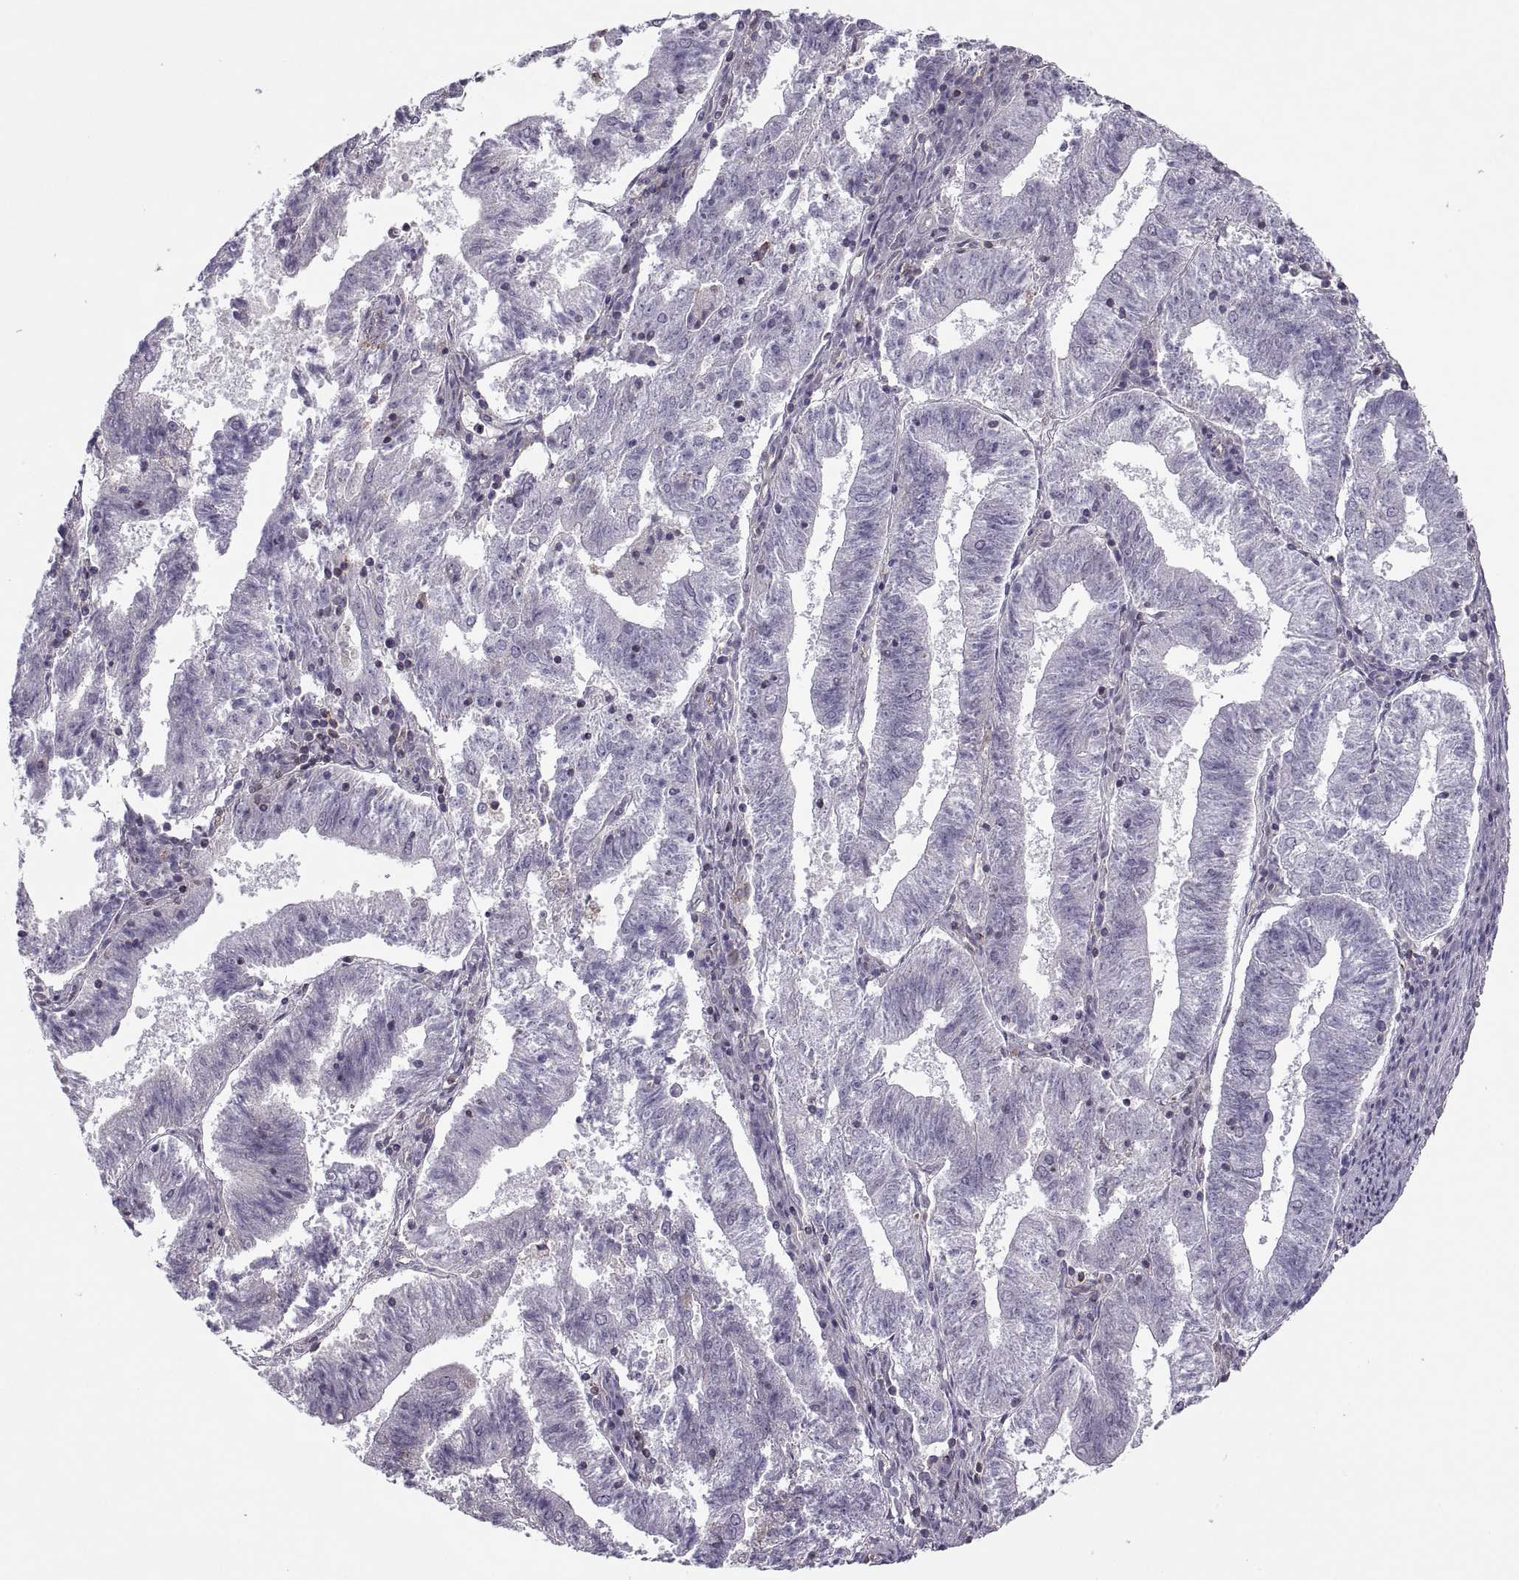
{"staining": {"intensity": "negative", "quantity": "none", "location": "none"}, "tissue": "endometrial cancer", "cell_type": "Tumor cells", "image_type": "cancer", "snomed": [{"axis": "morphology", "description": "Adenocarcinoma, NOS"}, {"axis": "topography", "description": "Endometrium"}], "caption": "Endometrial cancer (adenocarcinoma) was stained to show a protein in brown. There is no significant positivity in tumor cells.", "gene": "SLC2A3", "patient": {"sex": "female", "age": 82}}